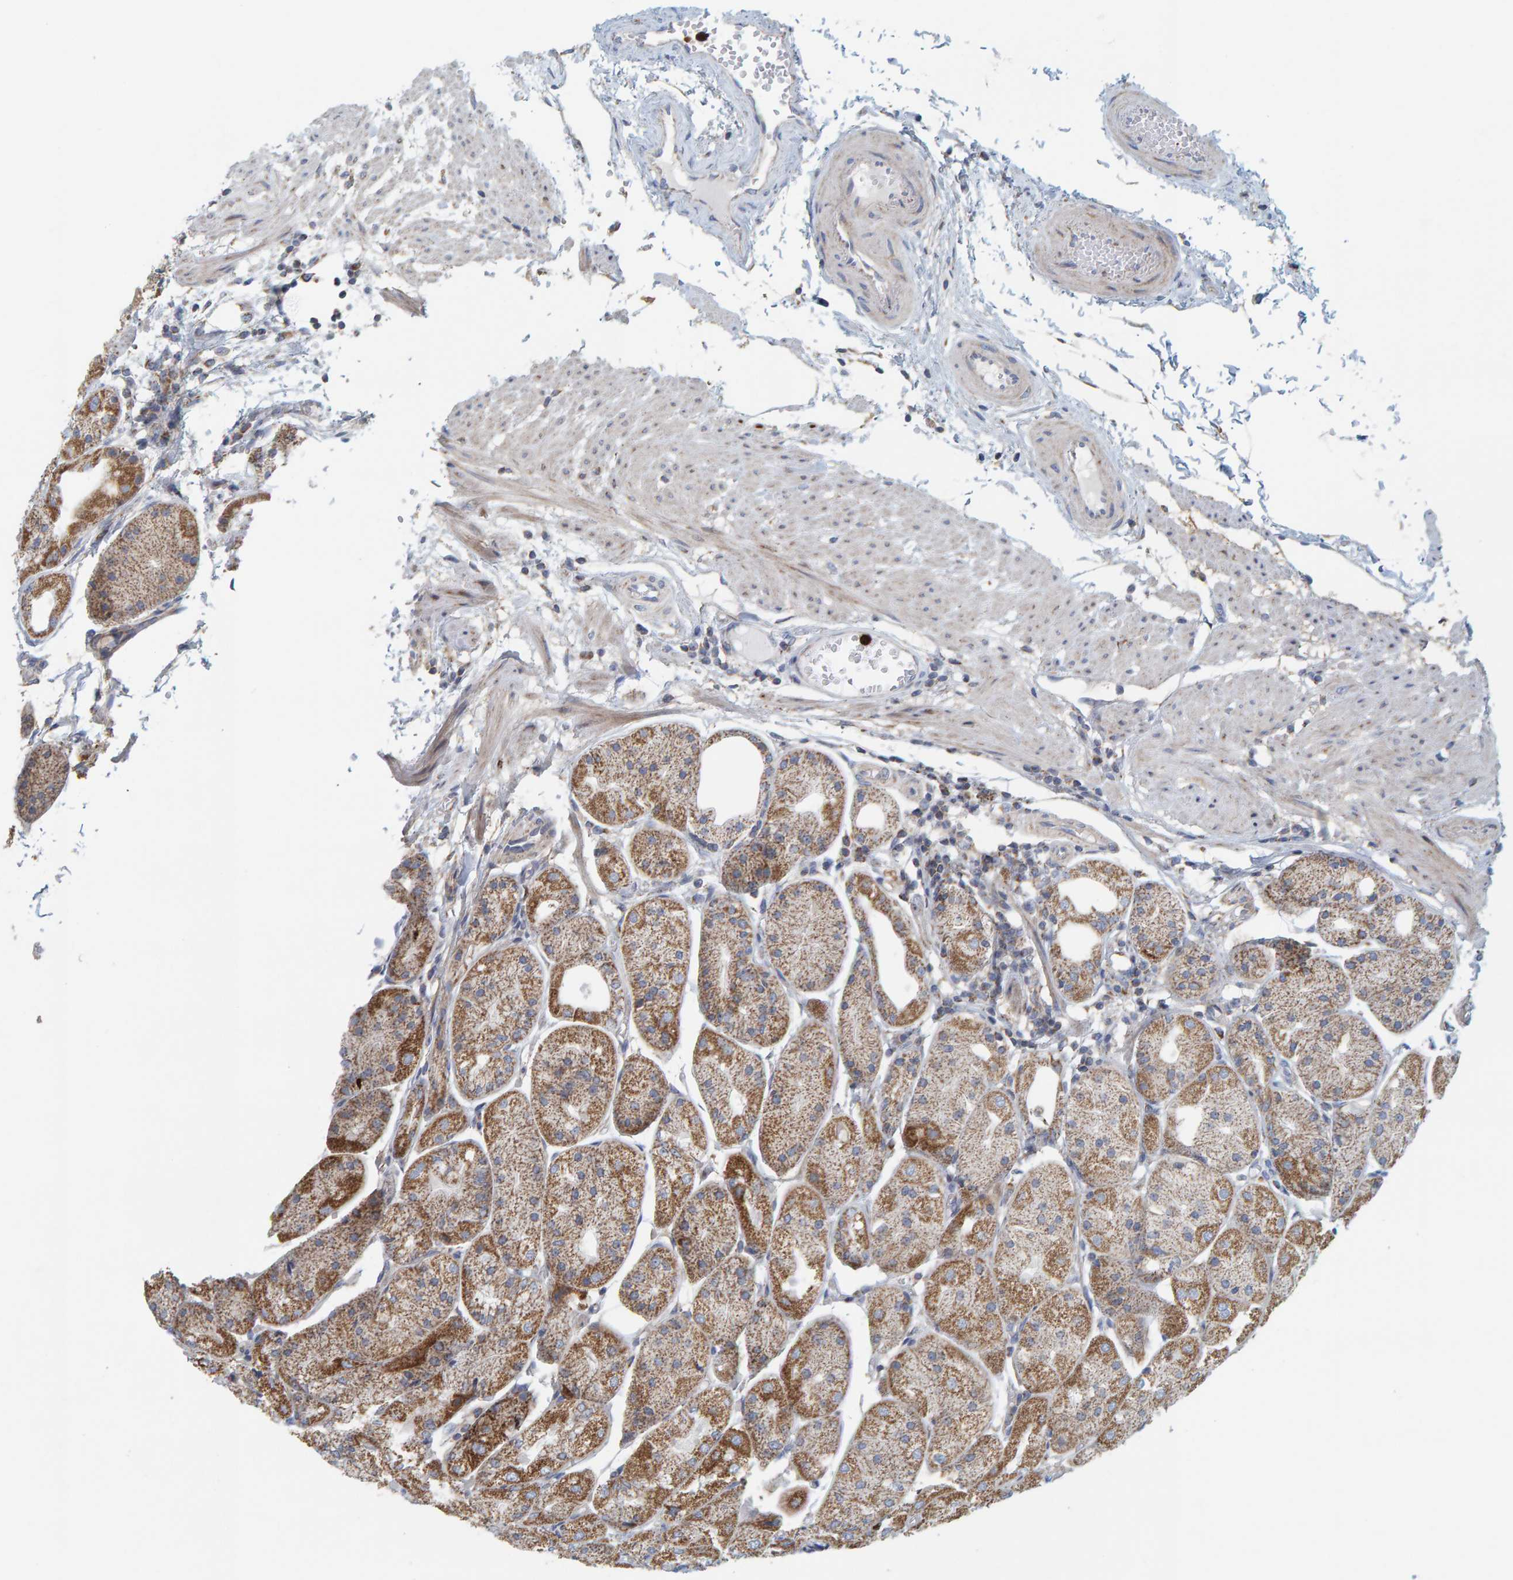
{"staining": {"intensity": "moderate", "quantity": ">75%", "location": "cytoplasmic/membranous"}, "tissue": "stomach", "cell_type": "Glandular cells", "image_type": "normal", "snomed": [{"axis": "morphology", "description": "Normal tissue, NOS"}, {"axis": "topography", "description": "Stomach, upper"}], "caption": "Glandular cells demonstrate medium levels of moderate cytoplasmic/membranous positivity in about >75% of cells in normal human stomach.", "gene": "B9D1", "patient": {"sex": "male", "age": 72}}